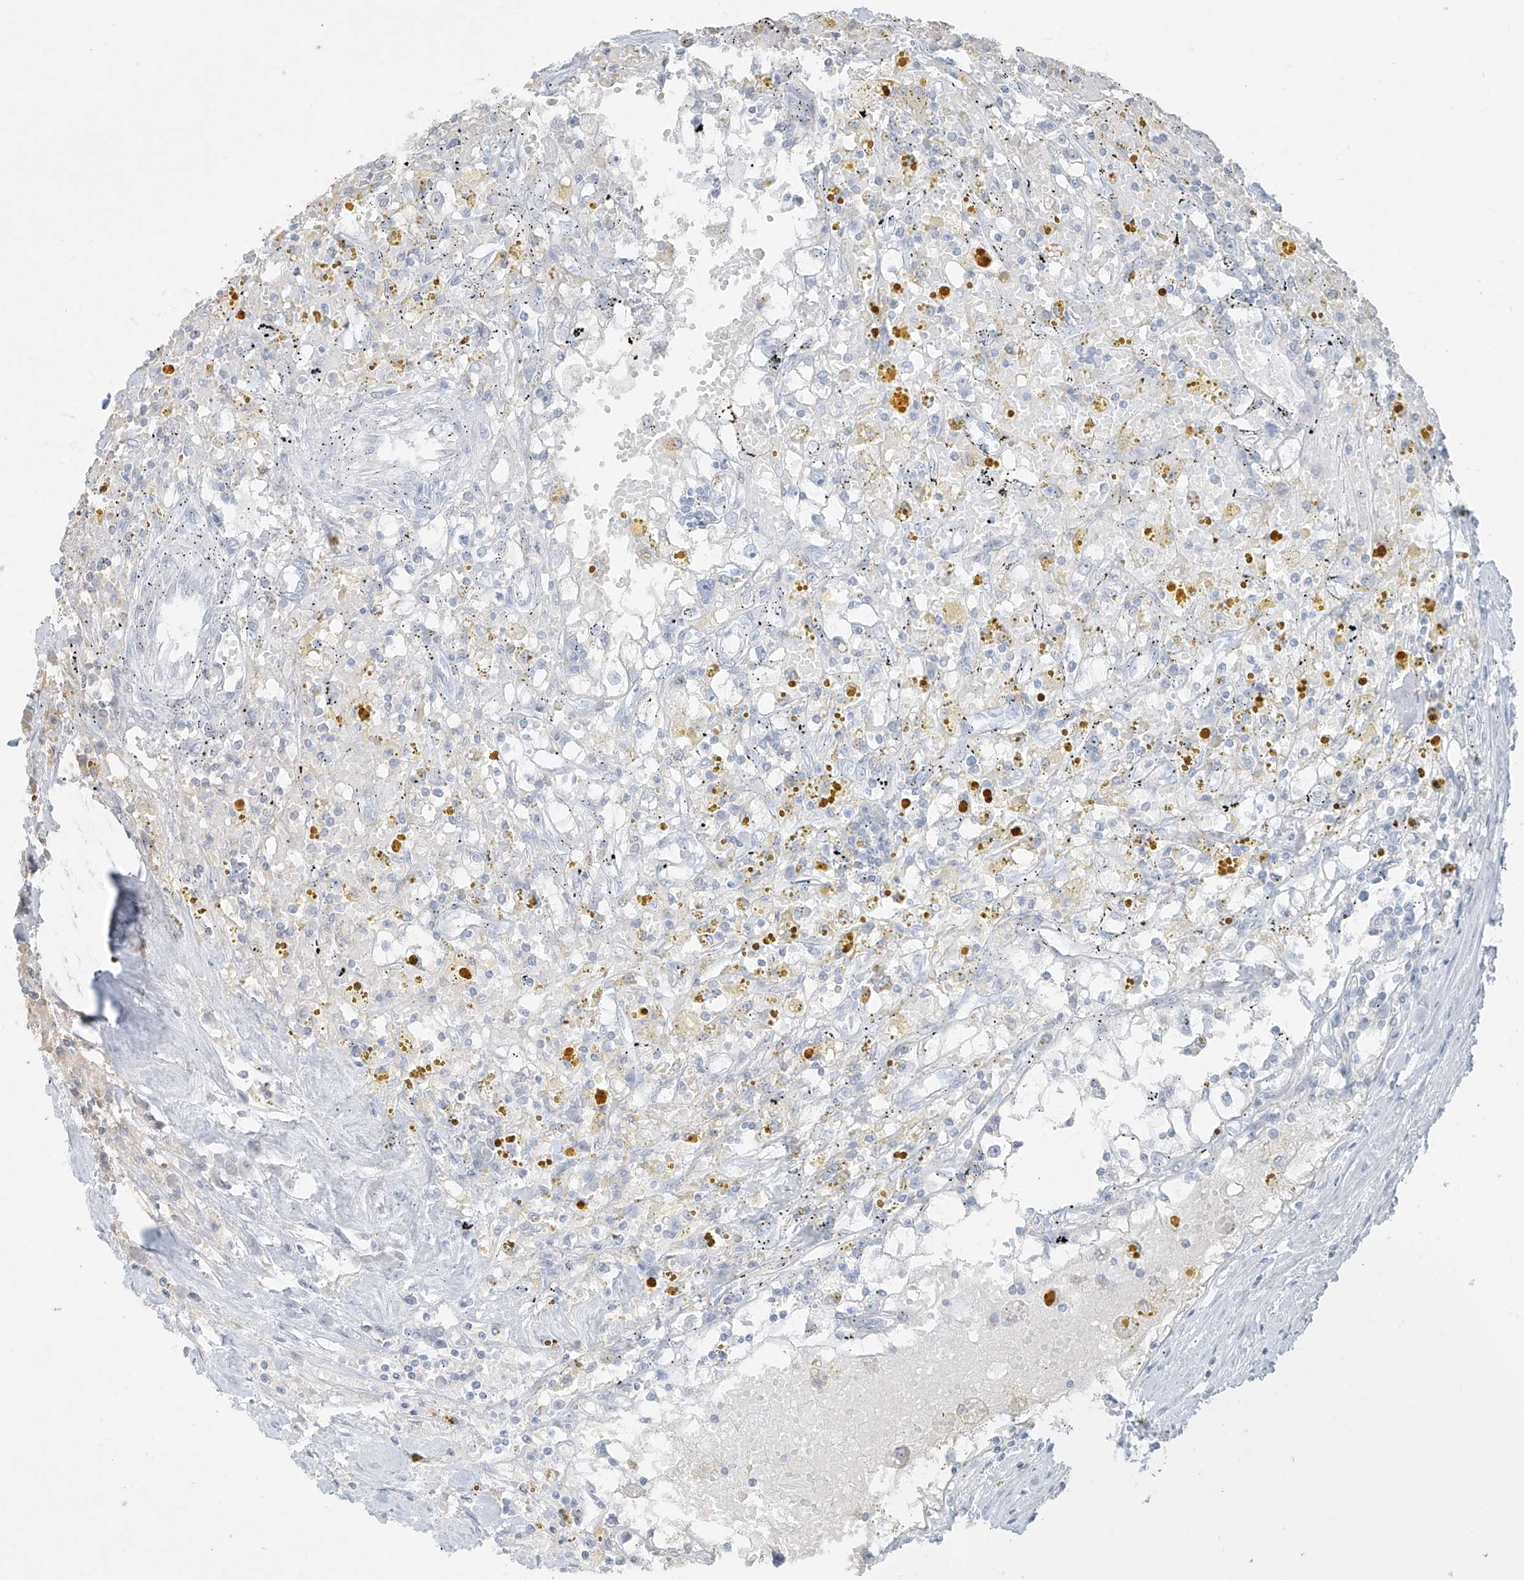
{"staining": {"intensity": "negative", "quantity": "none", "location": "none"}, "tissue": "renal cancer", "cell_type": "Tumor cells", "image_type": "cancer", "snomed": [{"axis": "morphology", "description": "Adenocarcinoma, NOS"}, {"axis": "topography", "description": "Kidney"}], "caption": "Photomicrograph shows no protein positivity in tumor cells of adenocarcinoma (renal) tissue.", "gene": "TTC22", "patient": {"sex": "male", "age": 56}}